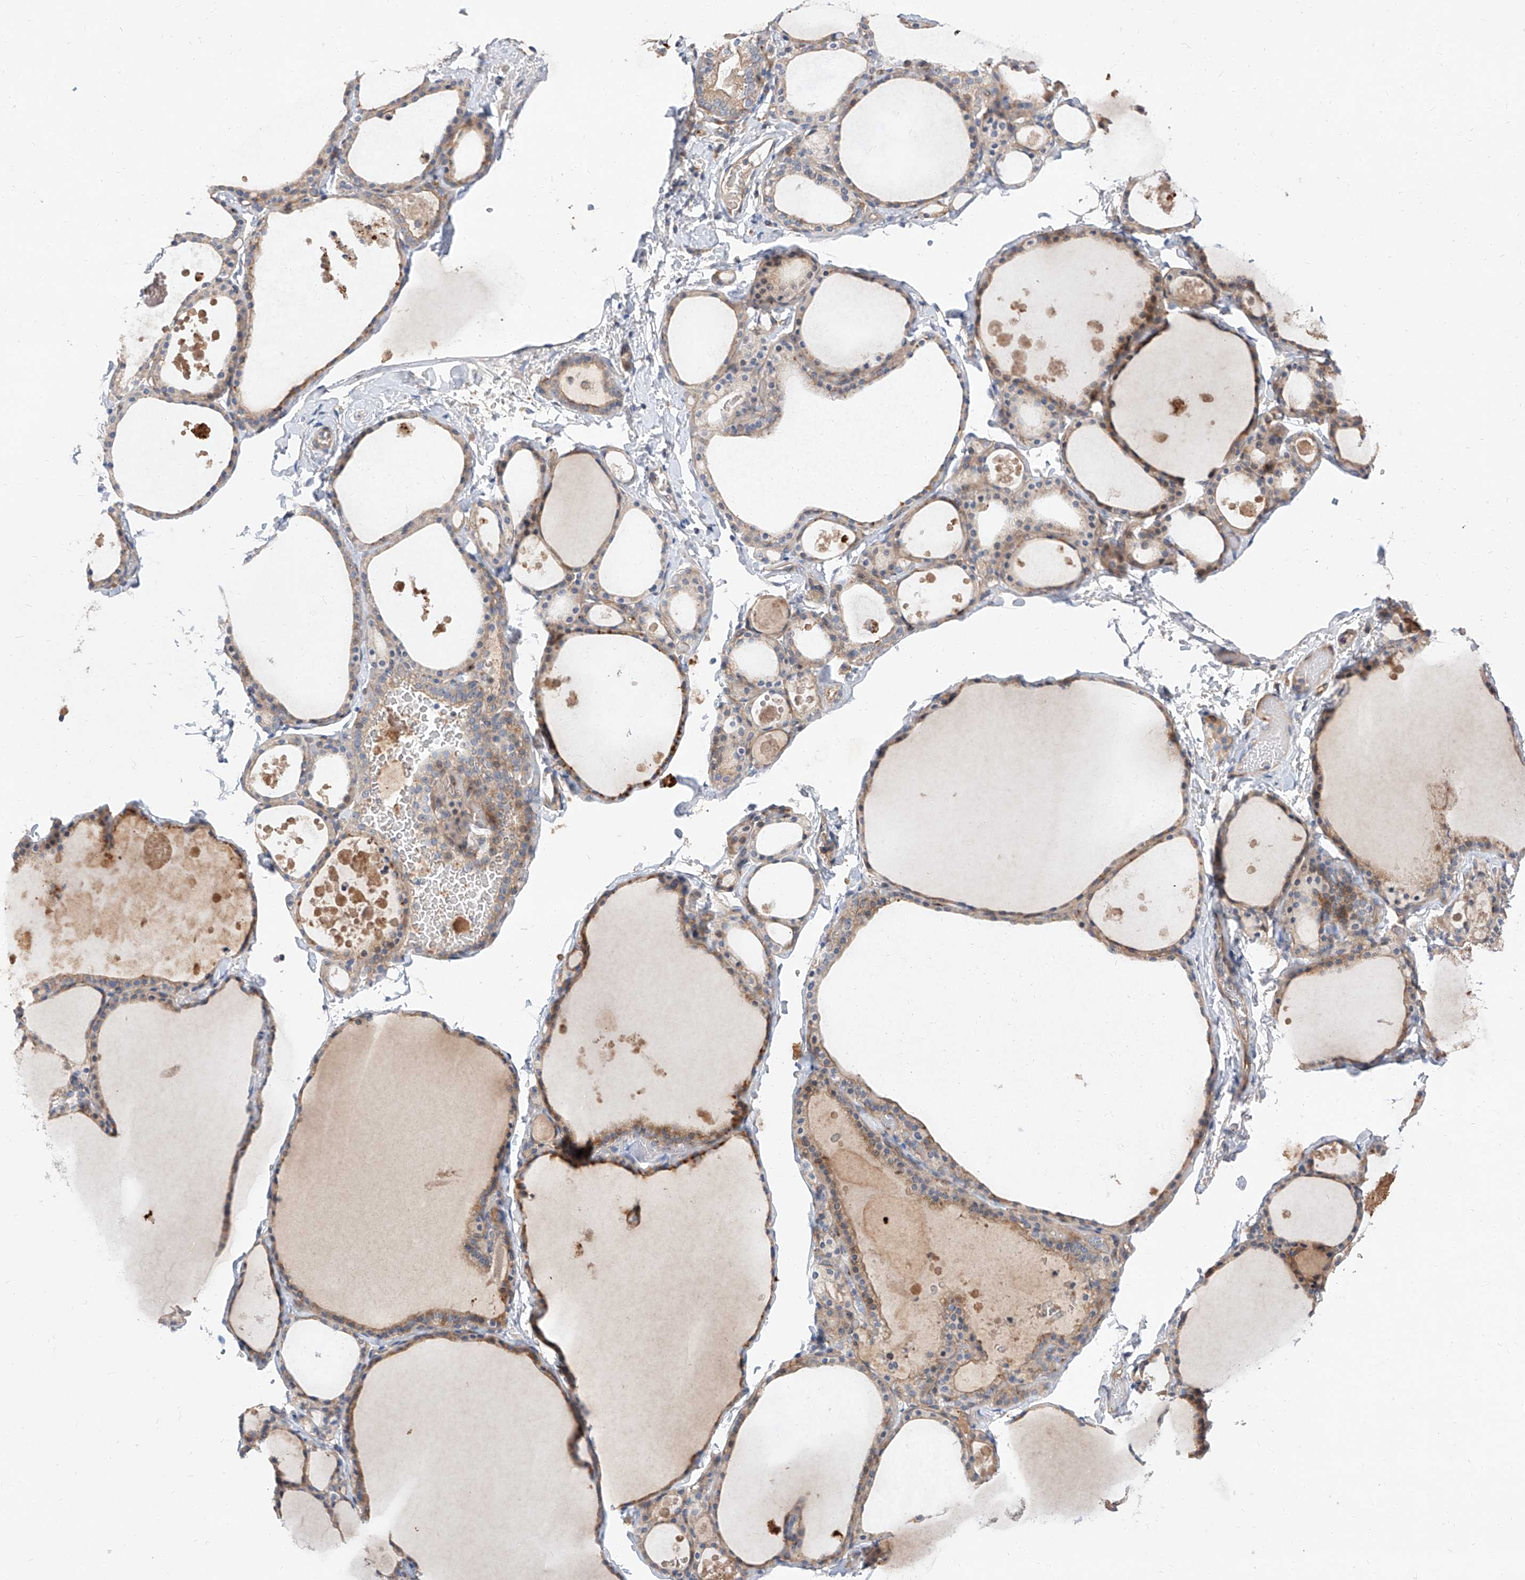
{"staining": {"intensity": "moderate", "quantity": "25%-75%", "location": "cytoplasmic/membranous"}, "tissue": "thyroid gland", "cell_type": "Glandular cells", "image_type": "normal", "snomed": [{"axis": "morphology", "description": "Normal tissue, NOS"}, {"axis": "topography", "description": "Thyroid gland"}], "caption": "The histopathology image demonstrates a brown stain indicating the presence of a protein in the cytoplasmic/membranous of glandular cells in thyroid gland. The staining was performed using DAB to visualize the protein expression in brown, while the nuclei were stained in blue with hematoxylin (Magnification: 20x).", "gene": "DIRAS3", "patient": {"sex": "male", "age": 56}}